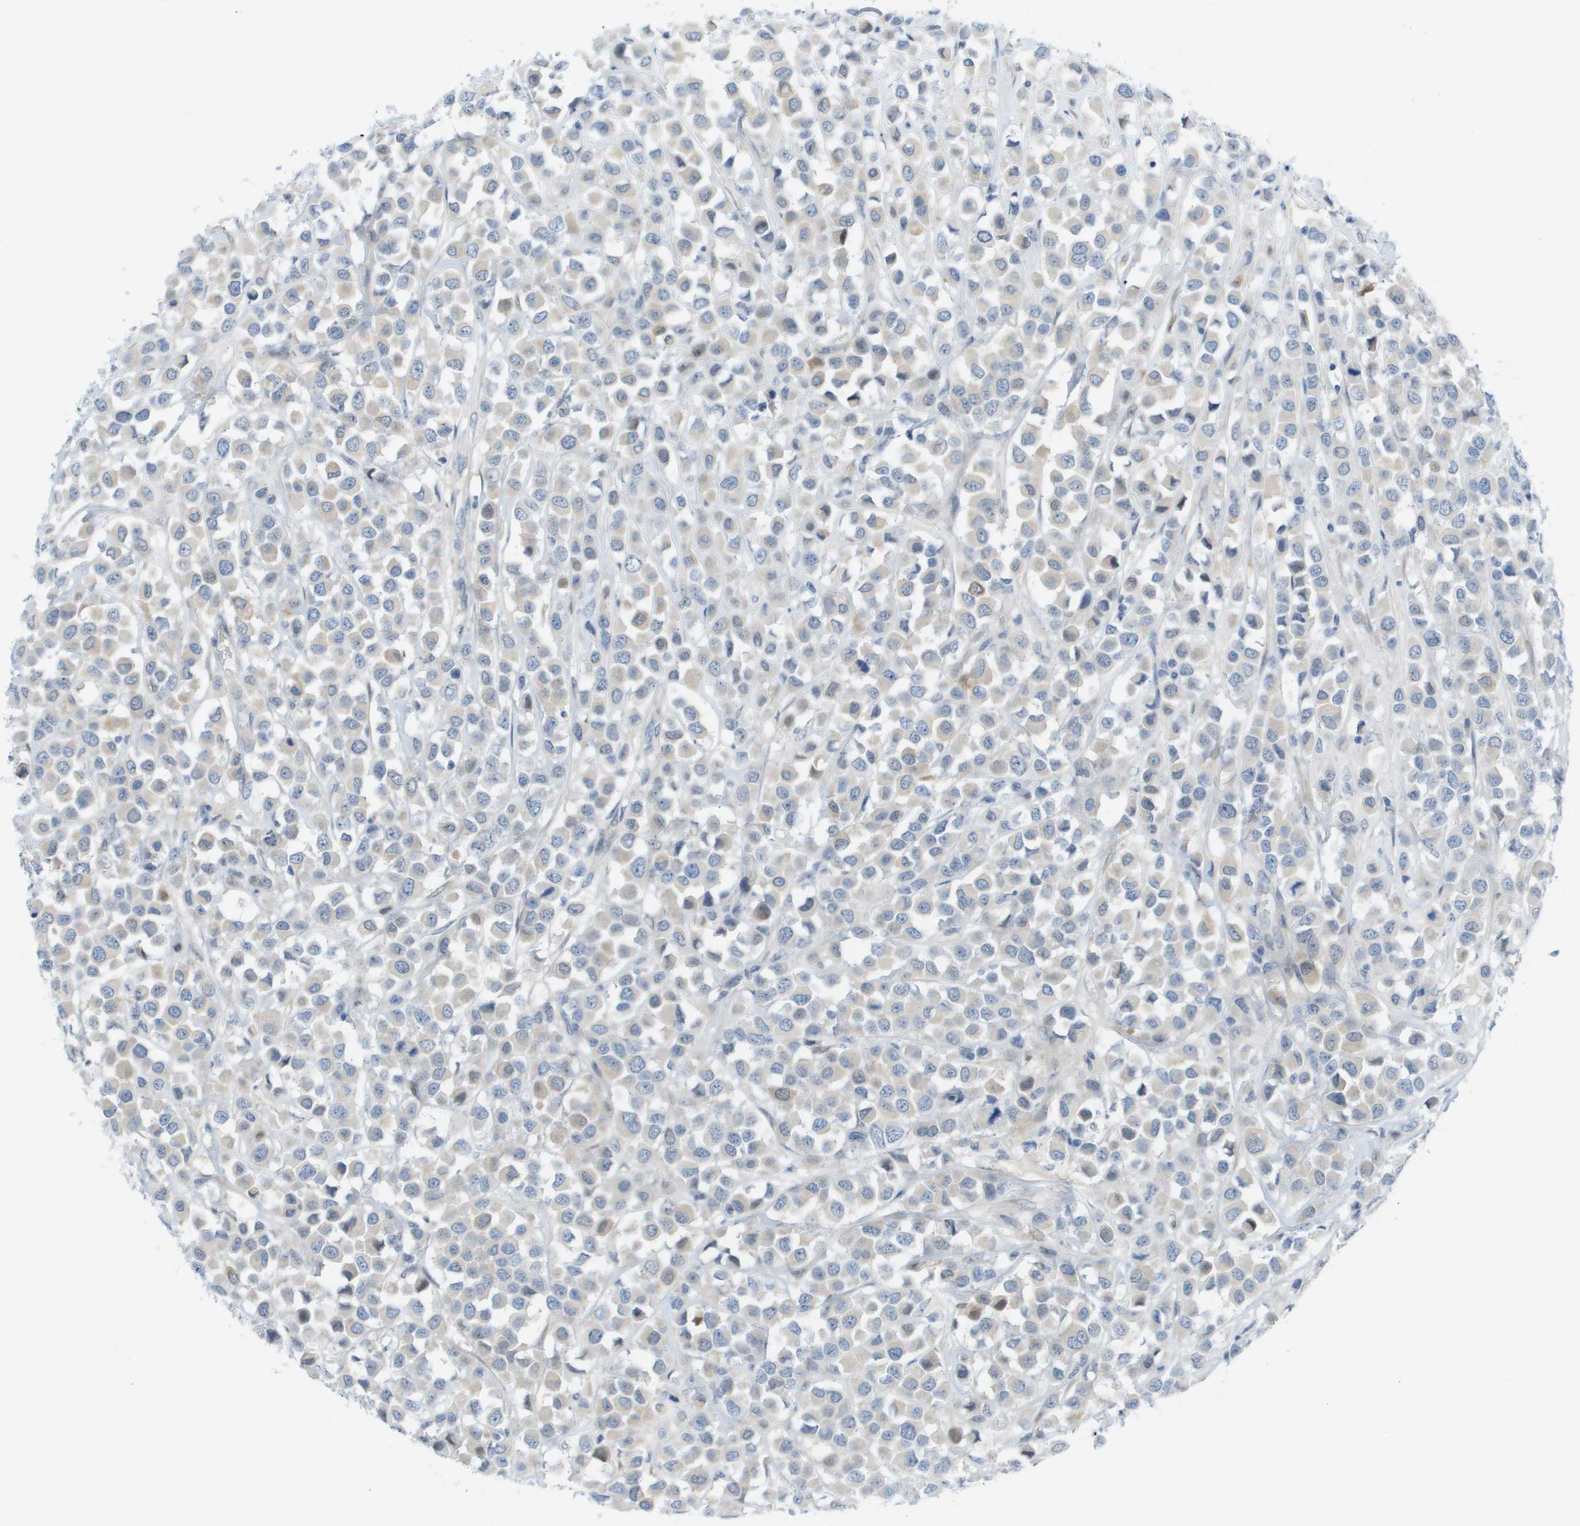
{"staining": {"intensity": "weak", "quantity": "<25%", "location": "cytoplasmic/membranous"}, "tissue": "breast cancer", "cell_type": "Tumor cells", "image_type": "cancer", "snomed": [{"axis": "morphology", "description": "Duct carcinoma"}, {"axis": "topography", "description": "Breast"}], "caption": "There is no significant staining in tumor cells of invasive ductal carcinoma (breast).", "gene": "CUL9", "patient": {"sex": "female", "age": 61}}